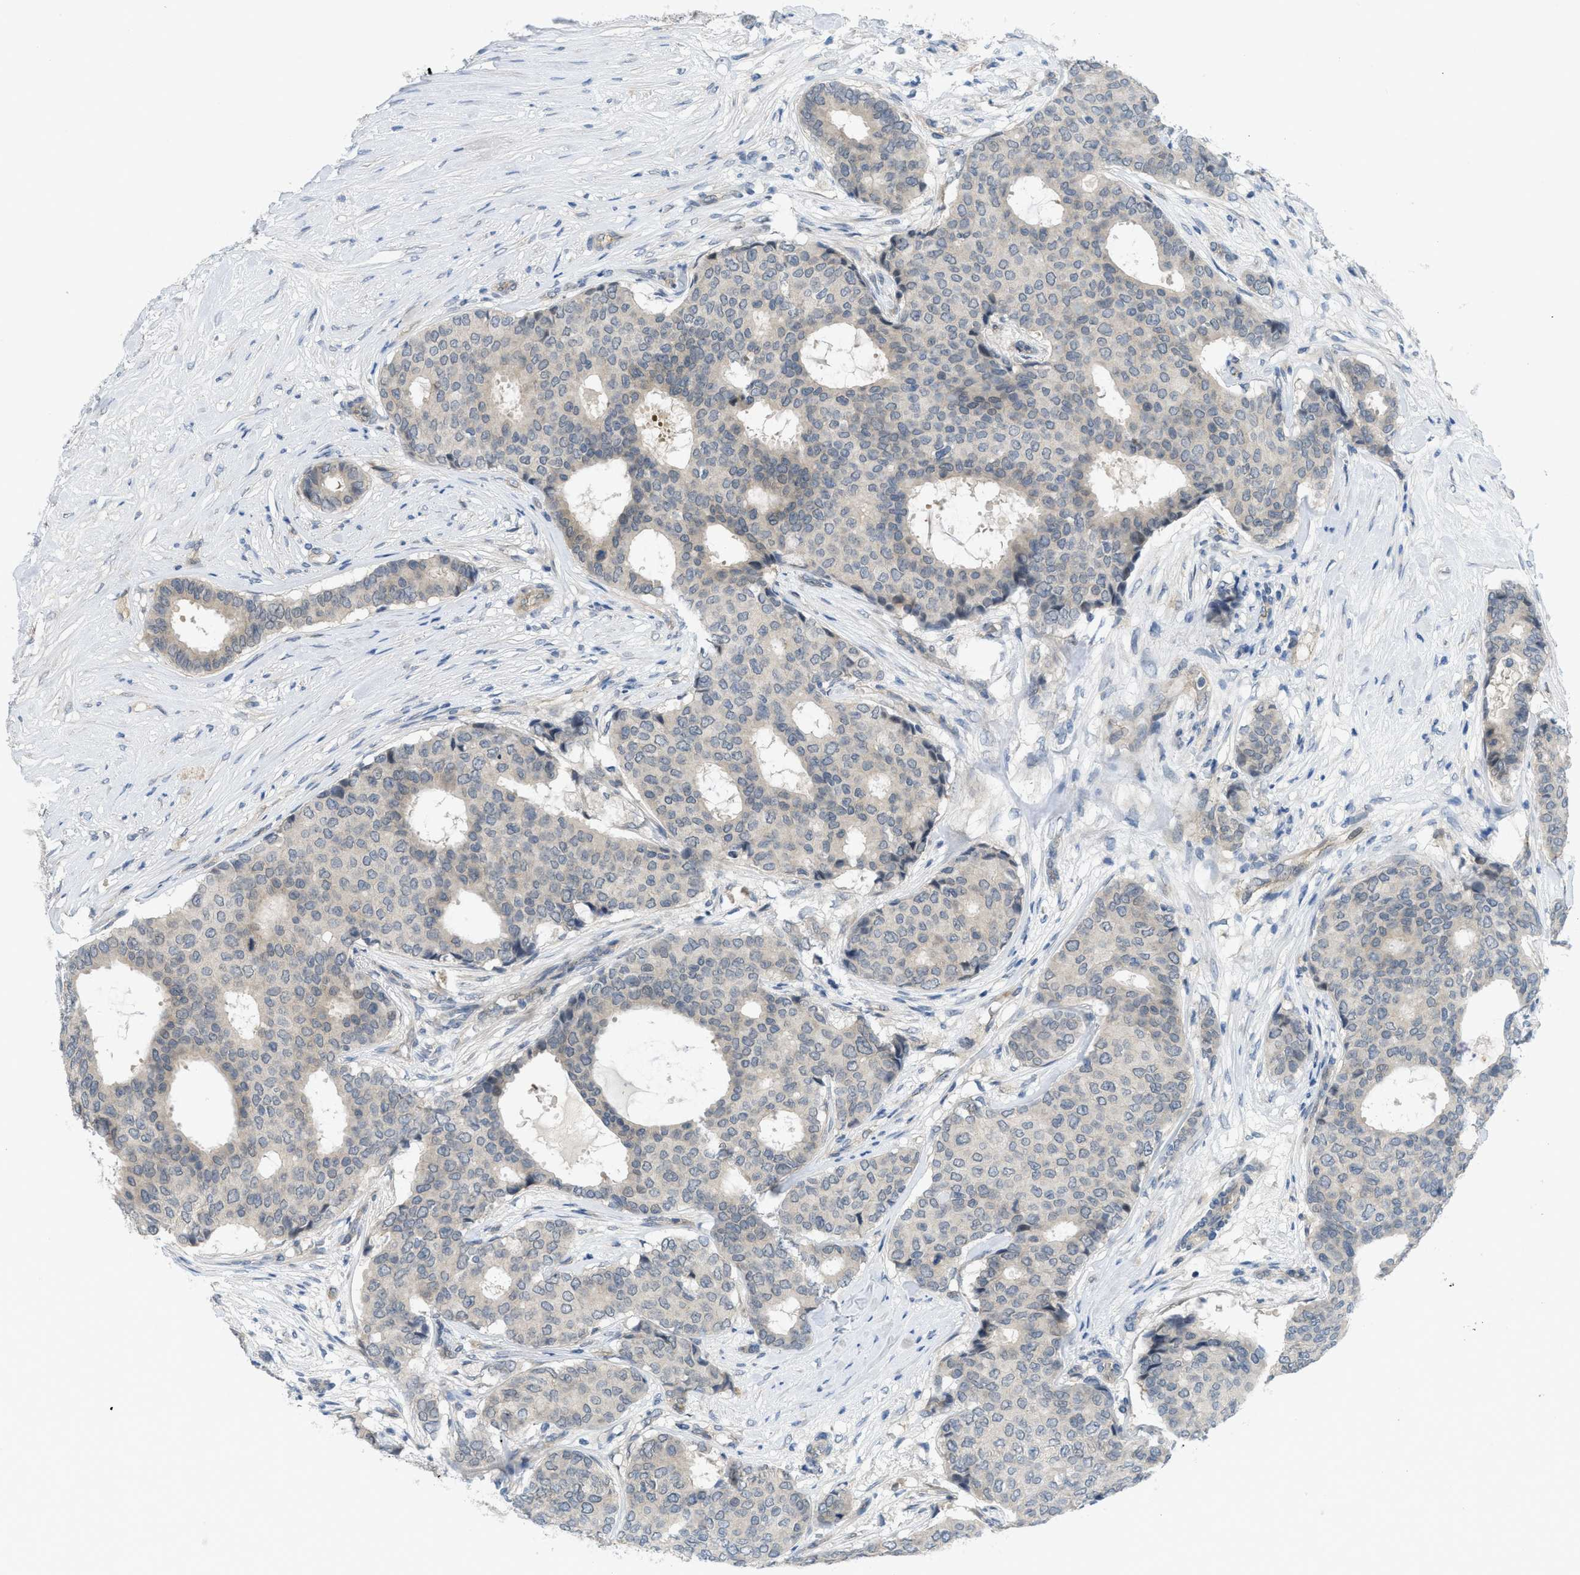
{"staining": {"intensity": "negative", "quantity": "none", "location": "none"}, "tissue": "breast cancer", "cell_type": "Tumor cells", "image_type": "cancer", "snomed": [{"axis": "morphology", "description": "Duct carcinoma"}, {"axis": "topography", "description": "Breast"}], "caption": "Breast intraductal carcinoma was stained to show a protein in brown. There is no significant staining in tumor cells.", "gene": "TNFAIP1", "patient": {"sex": "female", "age": 75}}